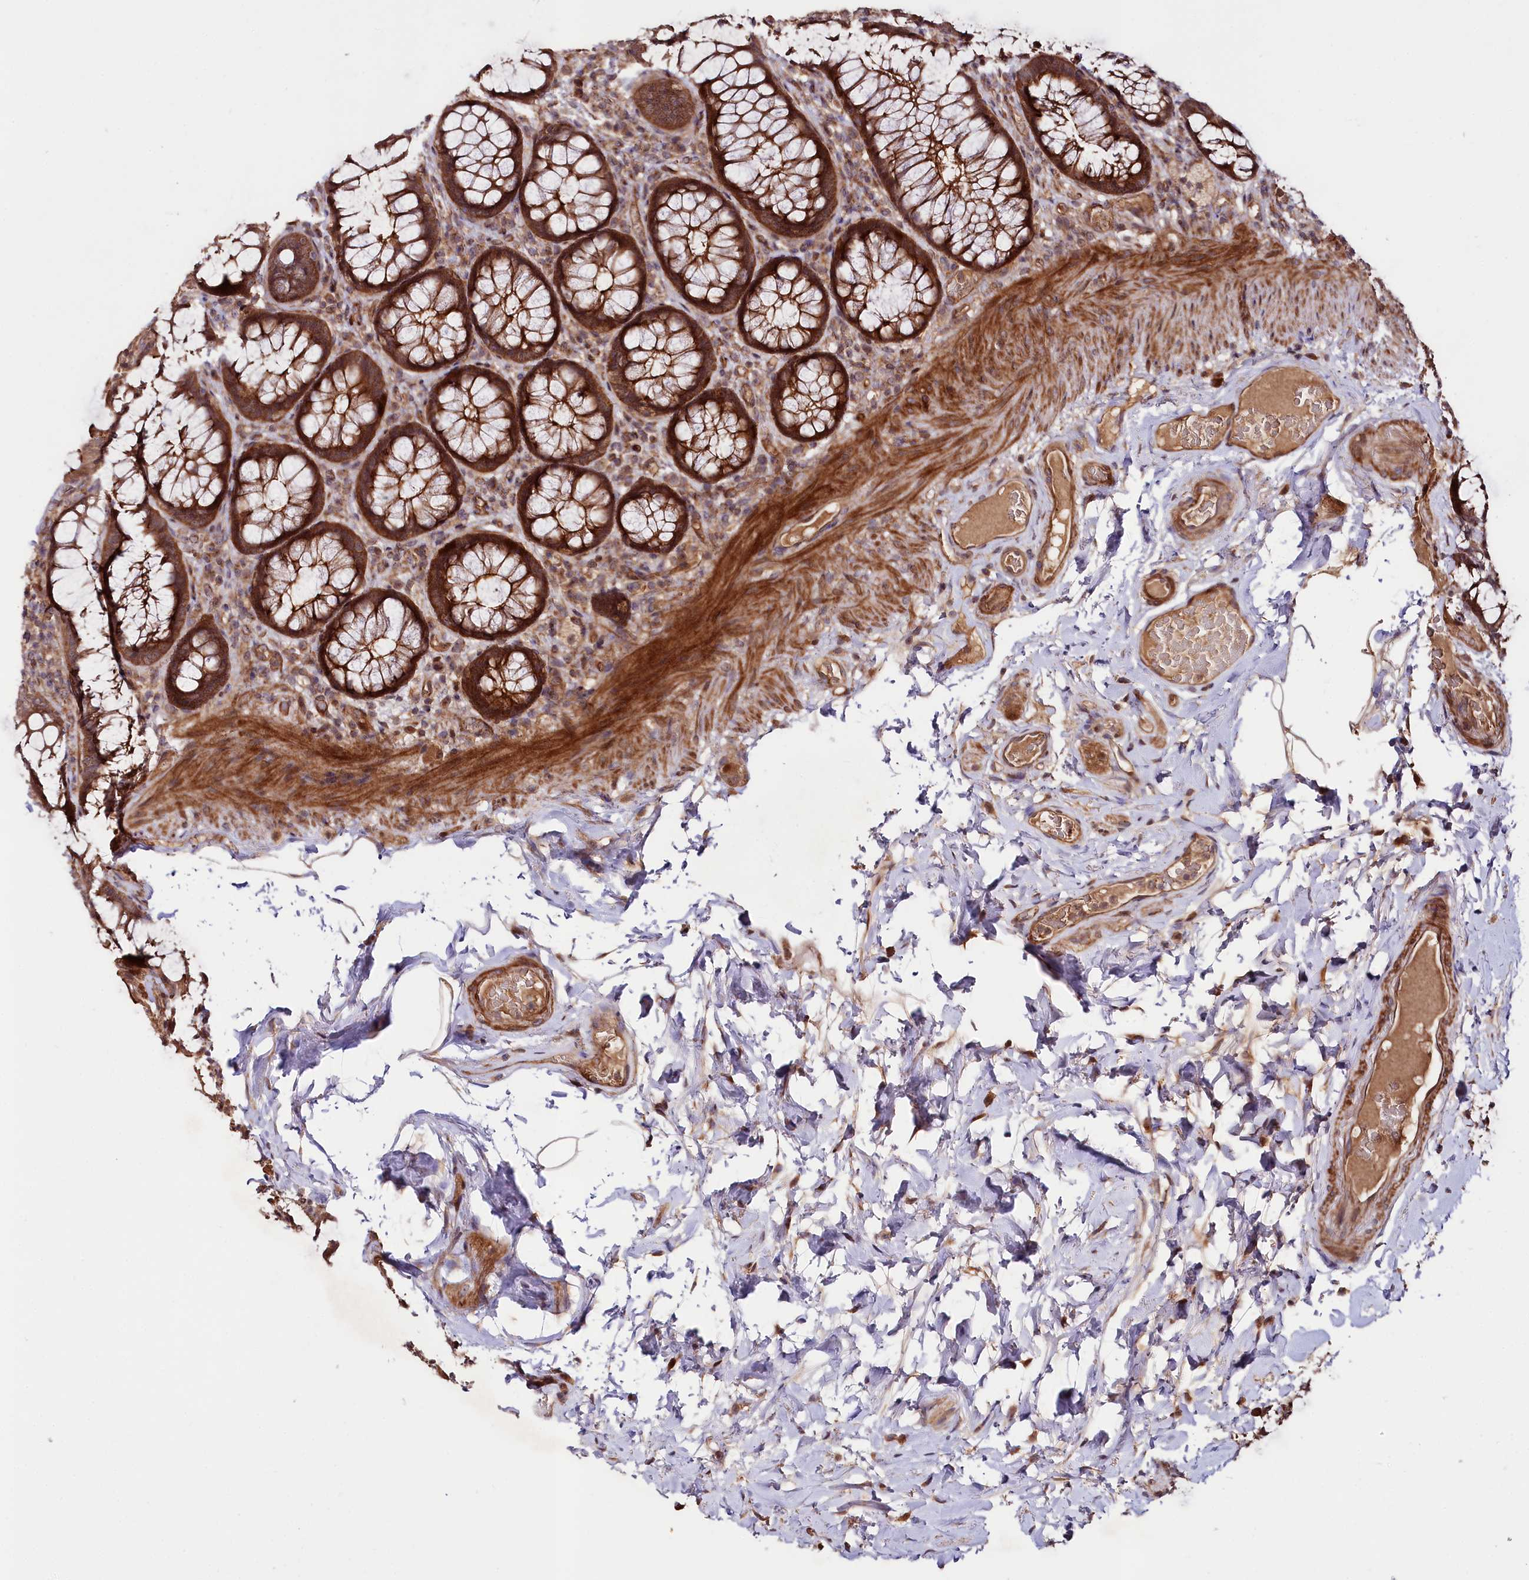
{"staining": {"intensity": "strong", "quantity": ">75%", "location": "cytoplasmic/membranous"}, "tissue": "rectum", "cell_type": "Glandular cells", "image_type": "normal", "snomed": [{"axis": "morphology", "description": "Normal tissue, NOS"}, {"axis": "topography", "description": "Rectum"}], "caption": "Approximately >75% of glandular cells in unremarkable human rectum display strong cytoplasmic/membranous protein staining as visualized by brown immunohistochemical staining.", "gene": "NEDD1", "patient": {"sex": "male", "age": 83}}